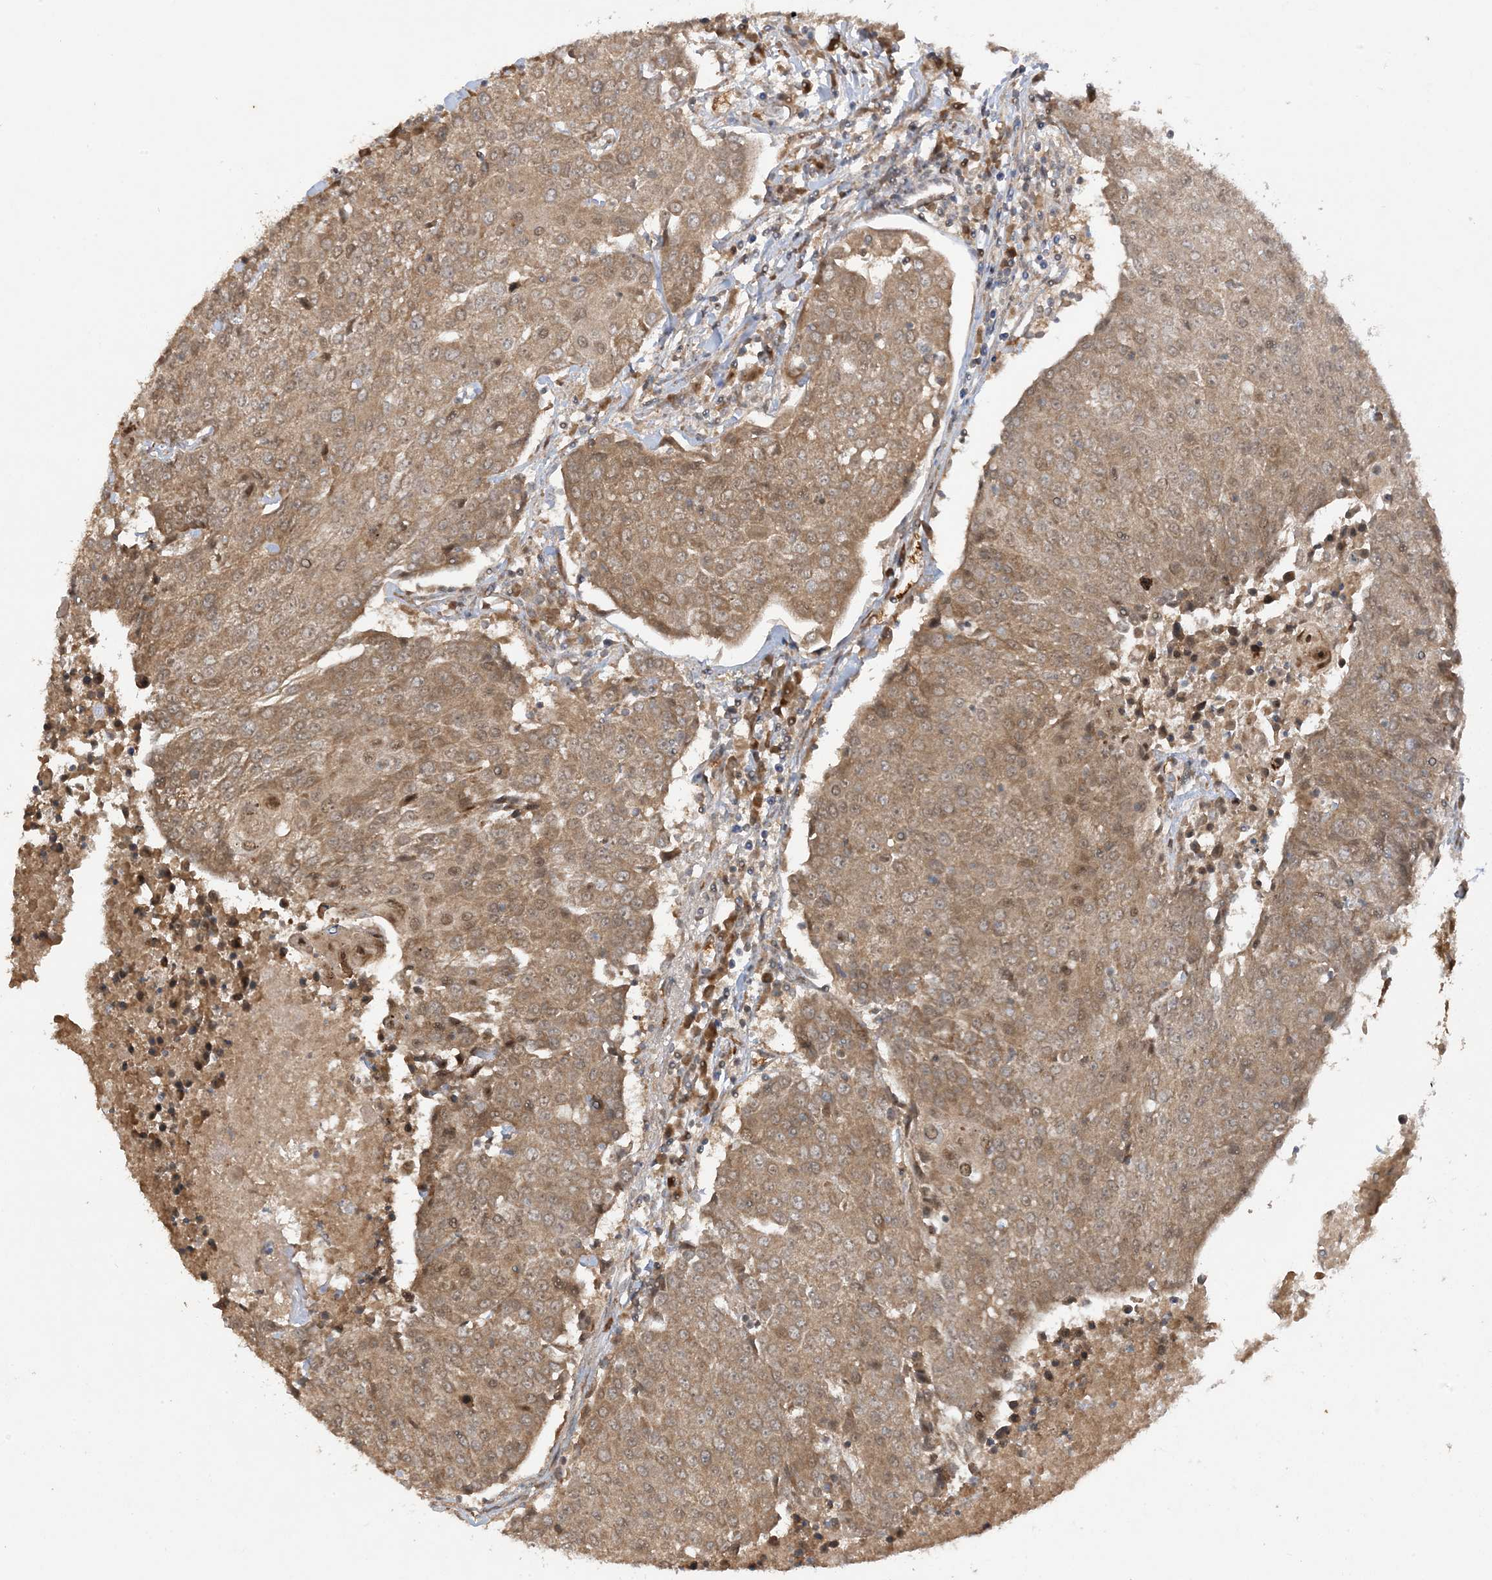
{"staining": {"intensity": "moderate", "quantity": ">75%", "location": "cytoplasmic/membranous"}, "tissue": "urothelial cancer", "cell_type": "Tumor cells", "image_type": "cancer", "snomed": [{"axis": "morphology", "description": "Urothelial carcinoma, High grade"}, {"axis": "topography", "description": "Urinary bladder"}], "caption": "A photomicrograph showing moderate cytoplasmic/membranous expression in about >75% of tumor cells in high-grade urothelial carcinoma, as visualized by brown immunohistochemical staining.", "gene": "PUSL1", "patient": {"sex": "female", "age": 85}}